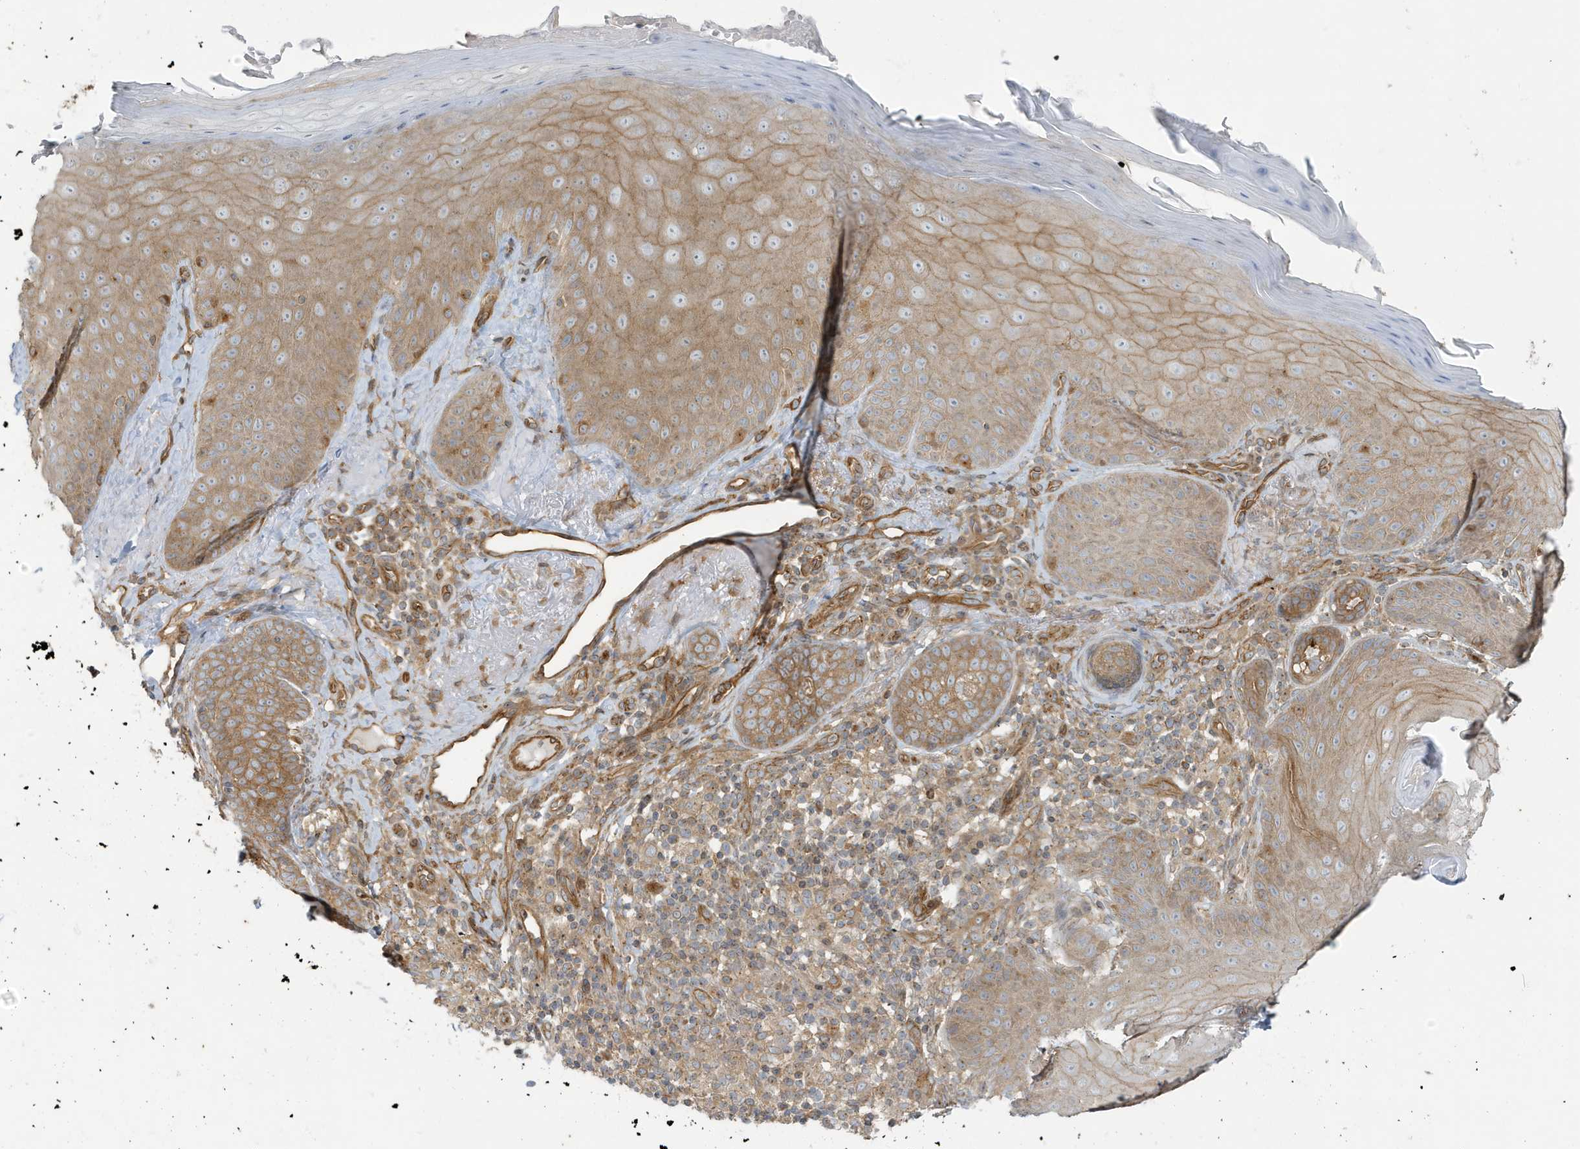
{"staining": {"intensity": "weak", "quantity": ">75%", "location": "cytoplasmic/membranous"}, "tissue": "skin", "cell_type": "Fibroblasts", "image_type": "normal", "snomed": [{"axis": "morphology", "description": "Normal tissue, NOS"}, {"axis": "topography", "description": "Skin"}], "caption": "The histopathology image shows a brown stain indicating the presence of a protein in the cytoplasmic/membranous of fibroblasts in skin.", "gene": "ATP23", "patient": {"sex": "male", "age": 57}}